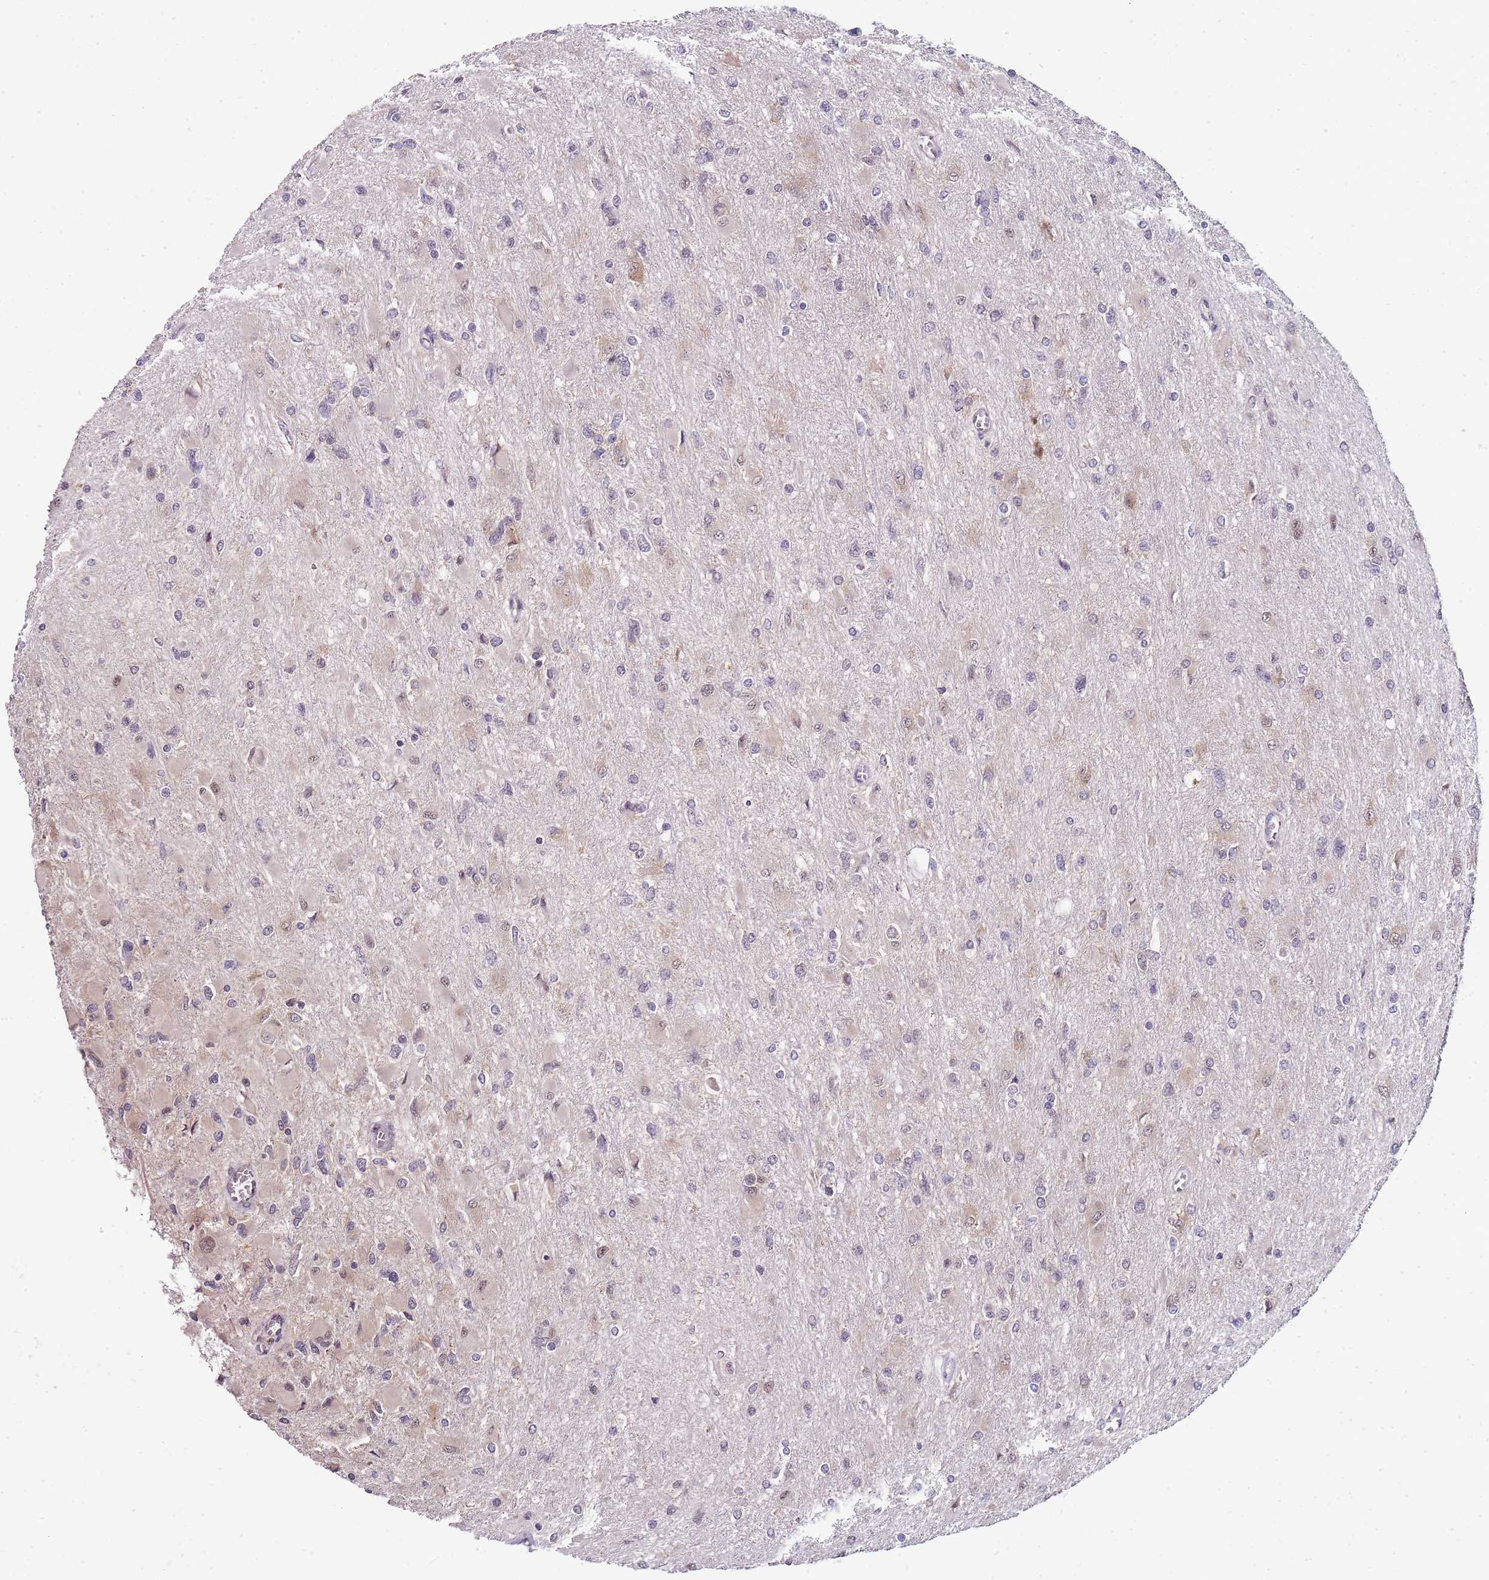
{"staining": {"intensity": "weak", "quantity": "<25%", "location": "nuclear"}, "tissue": "glioma", "cell_type": "Tumor cells", "image_type": "cancer", "snomed": [{"axis": "morphology", "description": "Glioma, malignant, High grade"}, {"axis": "topography", "description": "Cerebral cortex"}], "caption": "DAB immunohistochemical staining of human glioma displays no significant positivity in tumor cells. (Stains: DAB immunohistochemistry (IHC) with hematoxylin counter stain, Microscopy: brightfield microscopy at high magnification).", "gene": "FBXL22", "patient": {"sex": "female", "age": 36}}